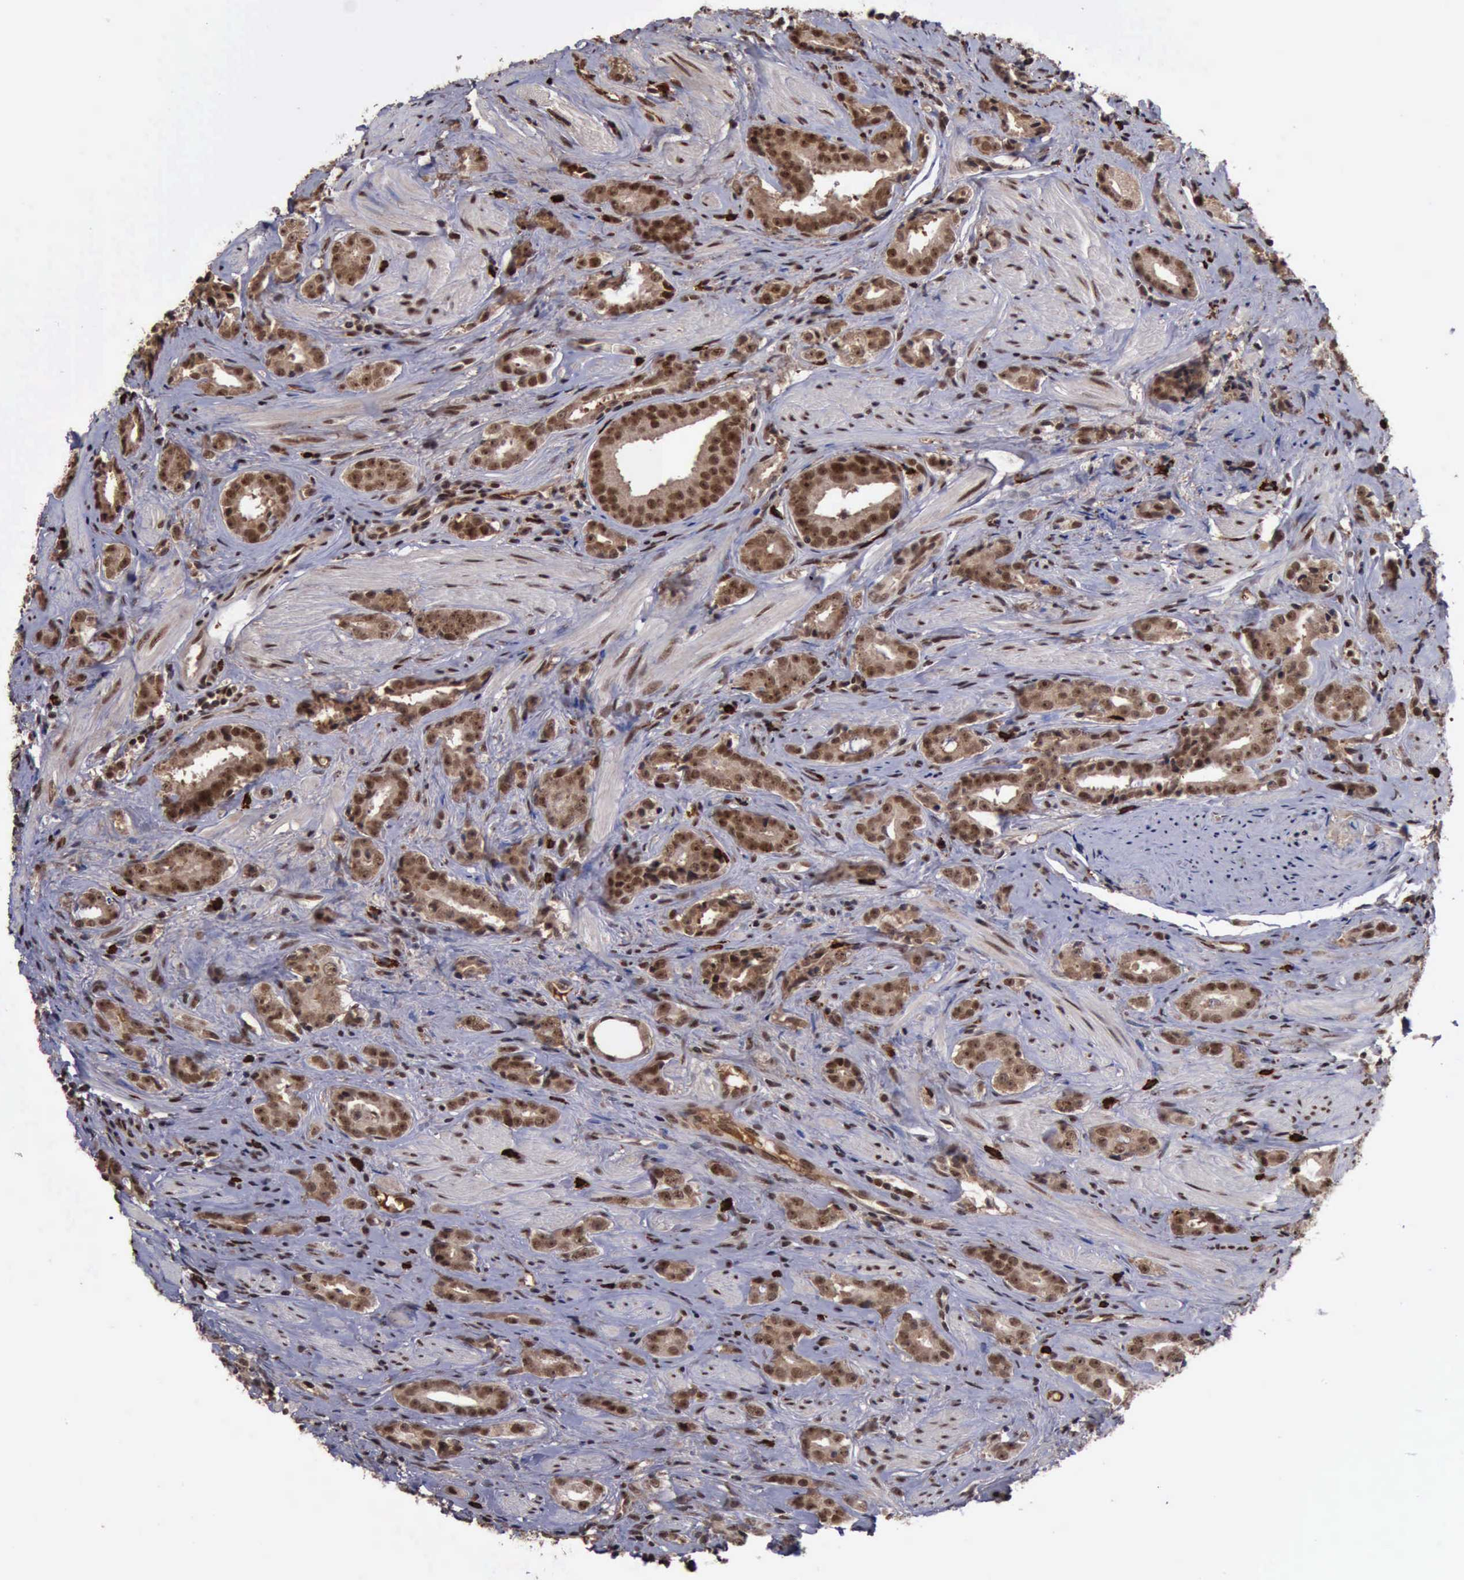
{"staining": {"intensity": "strong", "quantity": ">75%", "location": "cytoplasmic/membranous,nuclear"}, "tissue": "prostate cancer", "cell_type": "Tumor cells", "image_type": "cancer", "snomed": [{"axis": "morphology", "description": "Adenocarcinoma, Medium grade"}, {"axis": "topography", "description": "Prostate"}], "caption": "This is a photomicrograph of immunohistochemistry (IHC) staining of prostate adenocarcinoma (medium-grade), which shows strong staining in the cytoplasmic/membranous and nuclear of tumor cells.", "gene": "TRMT2A", "patient": {"sex": "male", "age": 53}}